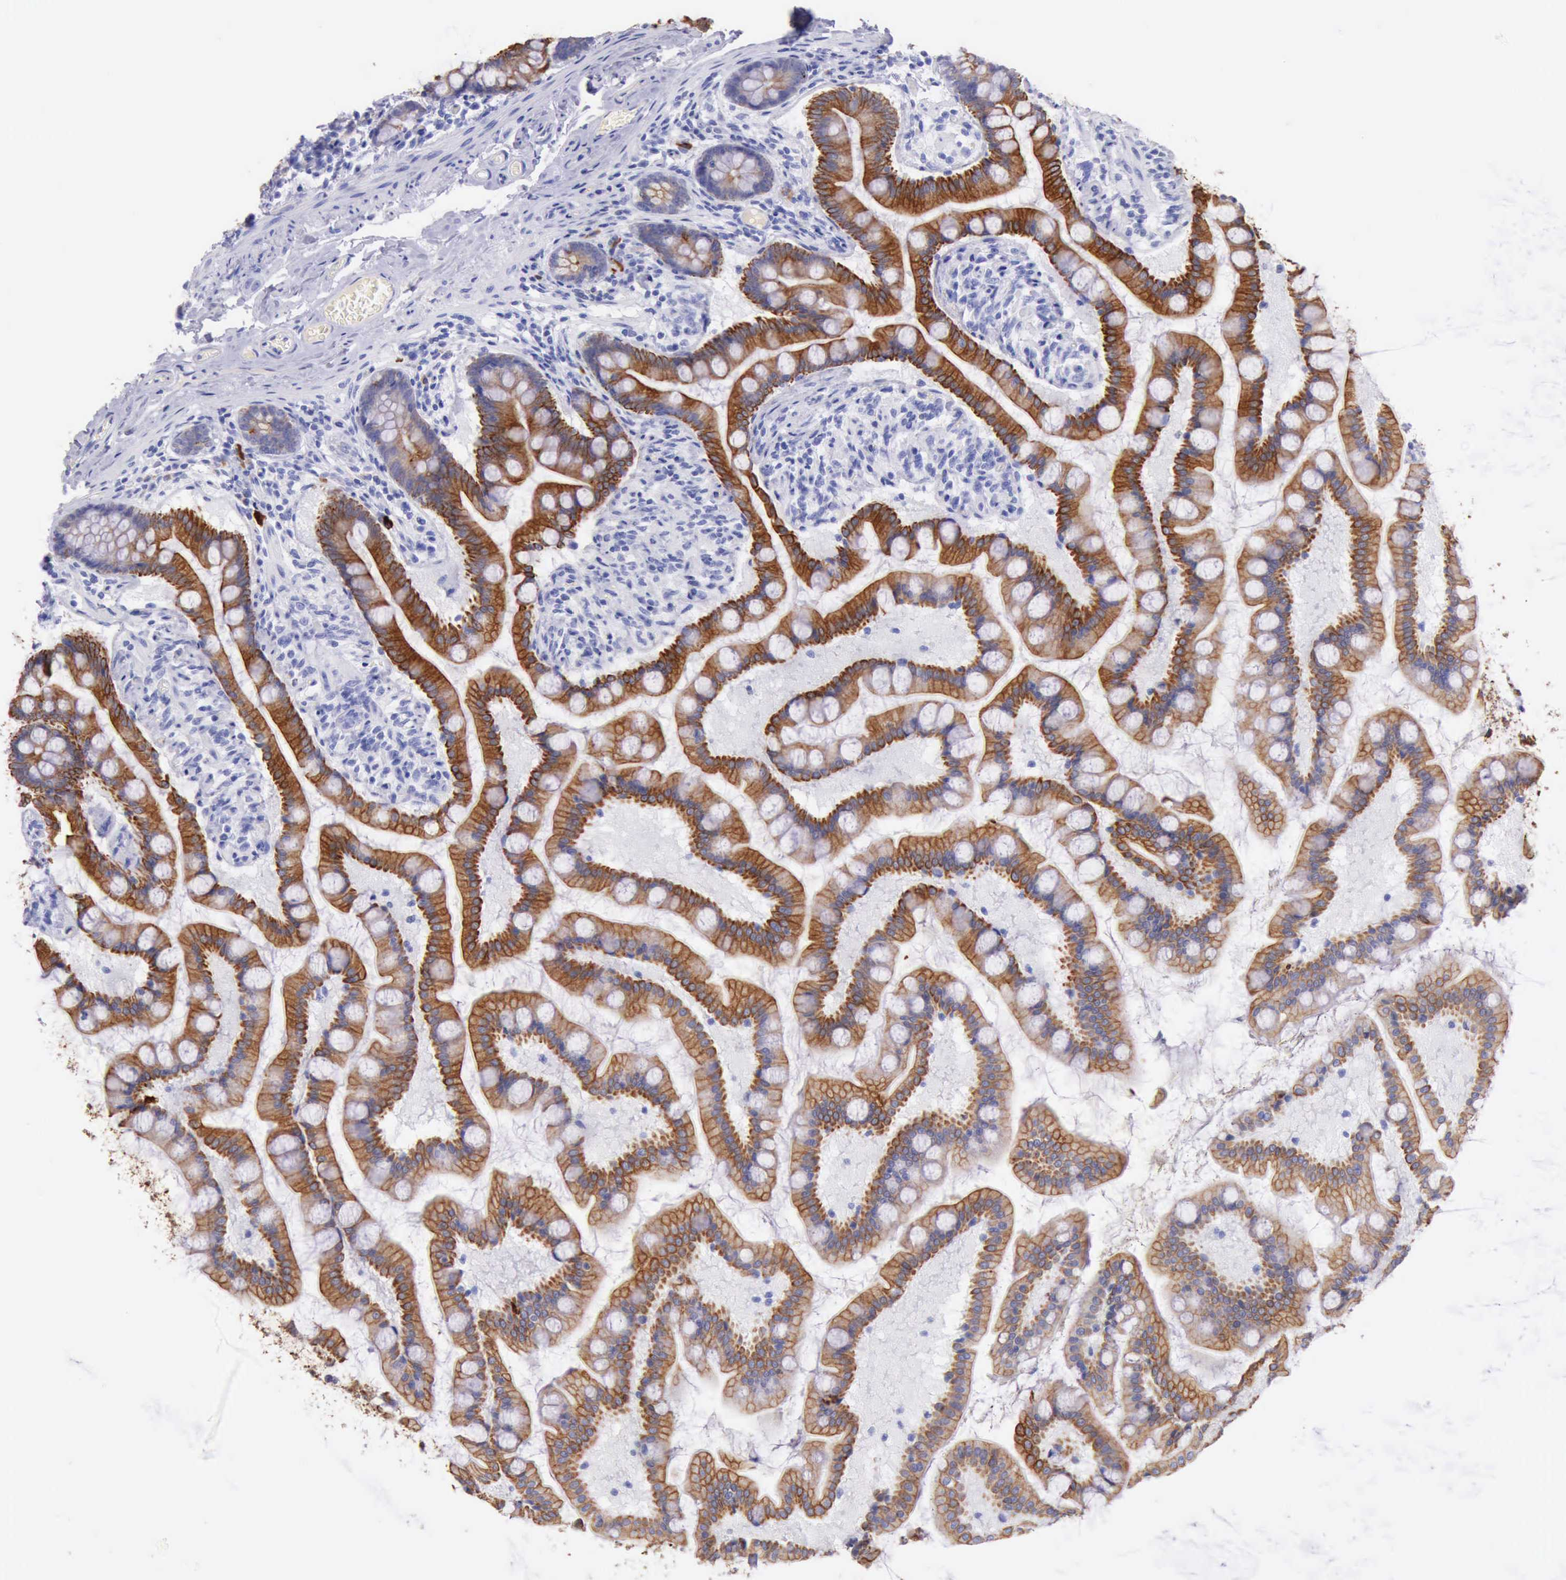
{"staining": {"intensity": "moderate", "quantity": ">75%", "location": "cytoplasmic/membranous"}, "tissue": "small intestine", "cell_type": "Glandular cells", "image_type": "normal", "snomed": [{"axis": "morphology", "description": "Normal tissue, NOS"}, {"axis": "topography", "description": "Small intestine"}], "caption": "A high-resolution histopathology image shows immunohistochemistry (IHC) staining of benign small intestine, which displays moderate cytoplasmic/membranous expression in approximately >75% of glandular cells. (DAB = brown stain, brightfield microscopy at high magnification).", "gene": "KRT8", "patient": {"sex": "male", "age": 41}}